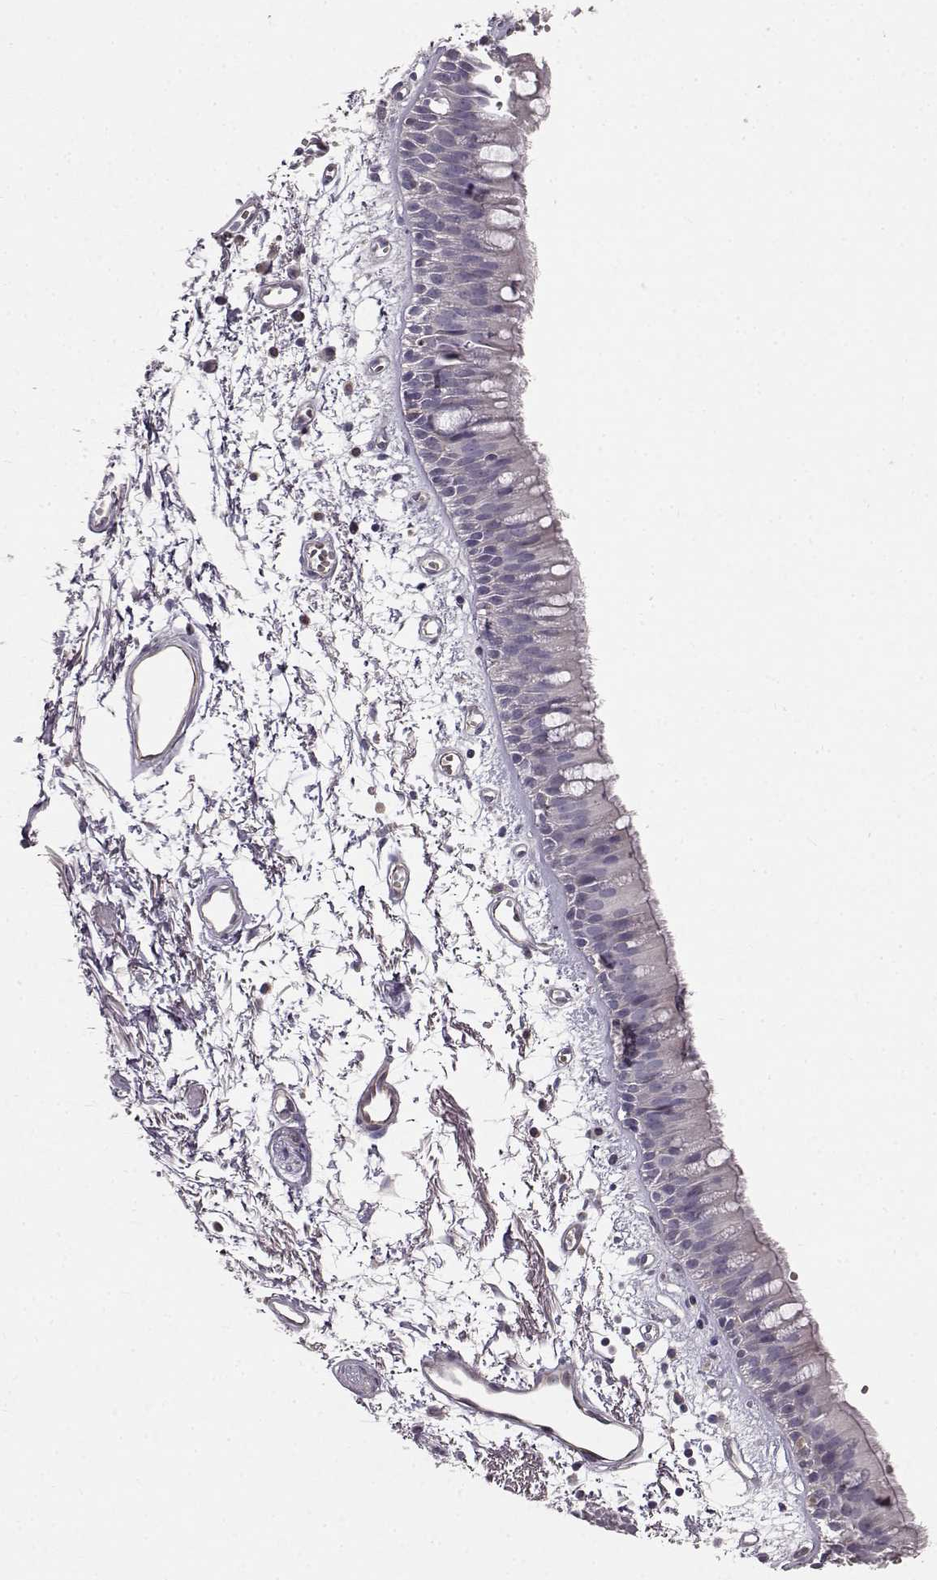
{"staining": {"intensity": "negative", "quantity": "none", "location": "none"}, "tissue": "bronchus", "cell_type": "Respiratory epithelial cells", "image_type": "normal", "snomed": [{"axis": "morphology", "description": "Normal tissue, NOS"}, {"axis": "morphology", "description": "Squamous cell carcinoma, NOS"}, {"axis": "topography", "description": "Cartilage tissue"}, {"axis": "topography", "description": "Bronchus"}, {"axis": "topography", "description": "Lung"}], "caption": "Immunohistochemistry histopathology image of normal human bronchus stained for a protein (brown), which exhibits no staining in respiratory epithelial cells. (Brightfield microscopy of DAB immunohistochemistry at high magnification).", "gene": "CCNF", "patient": {"sex": "male", "age": 66}}